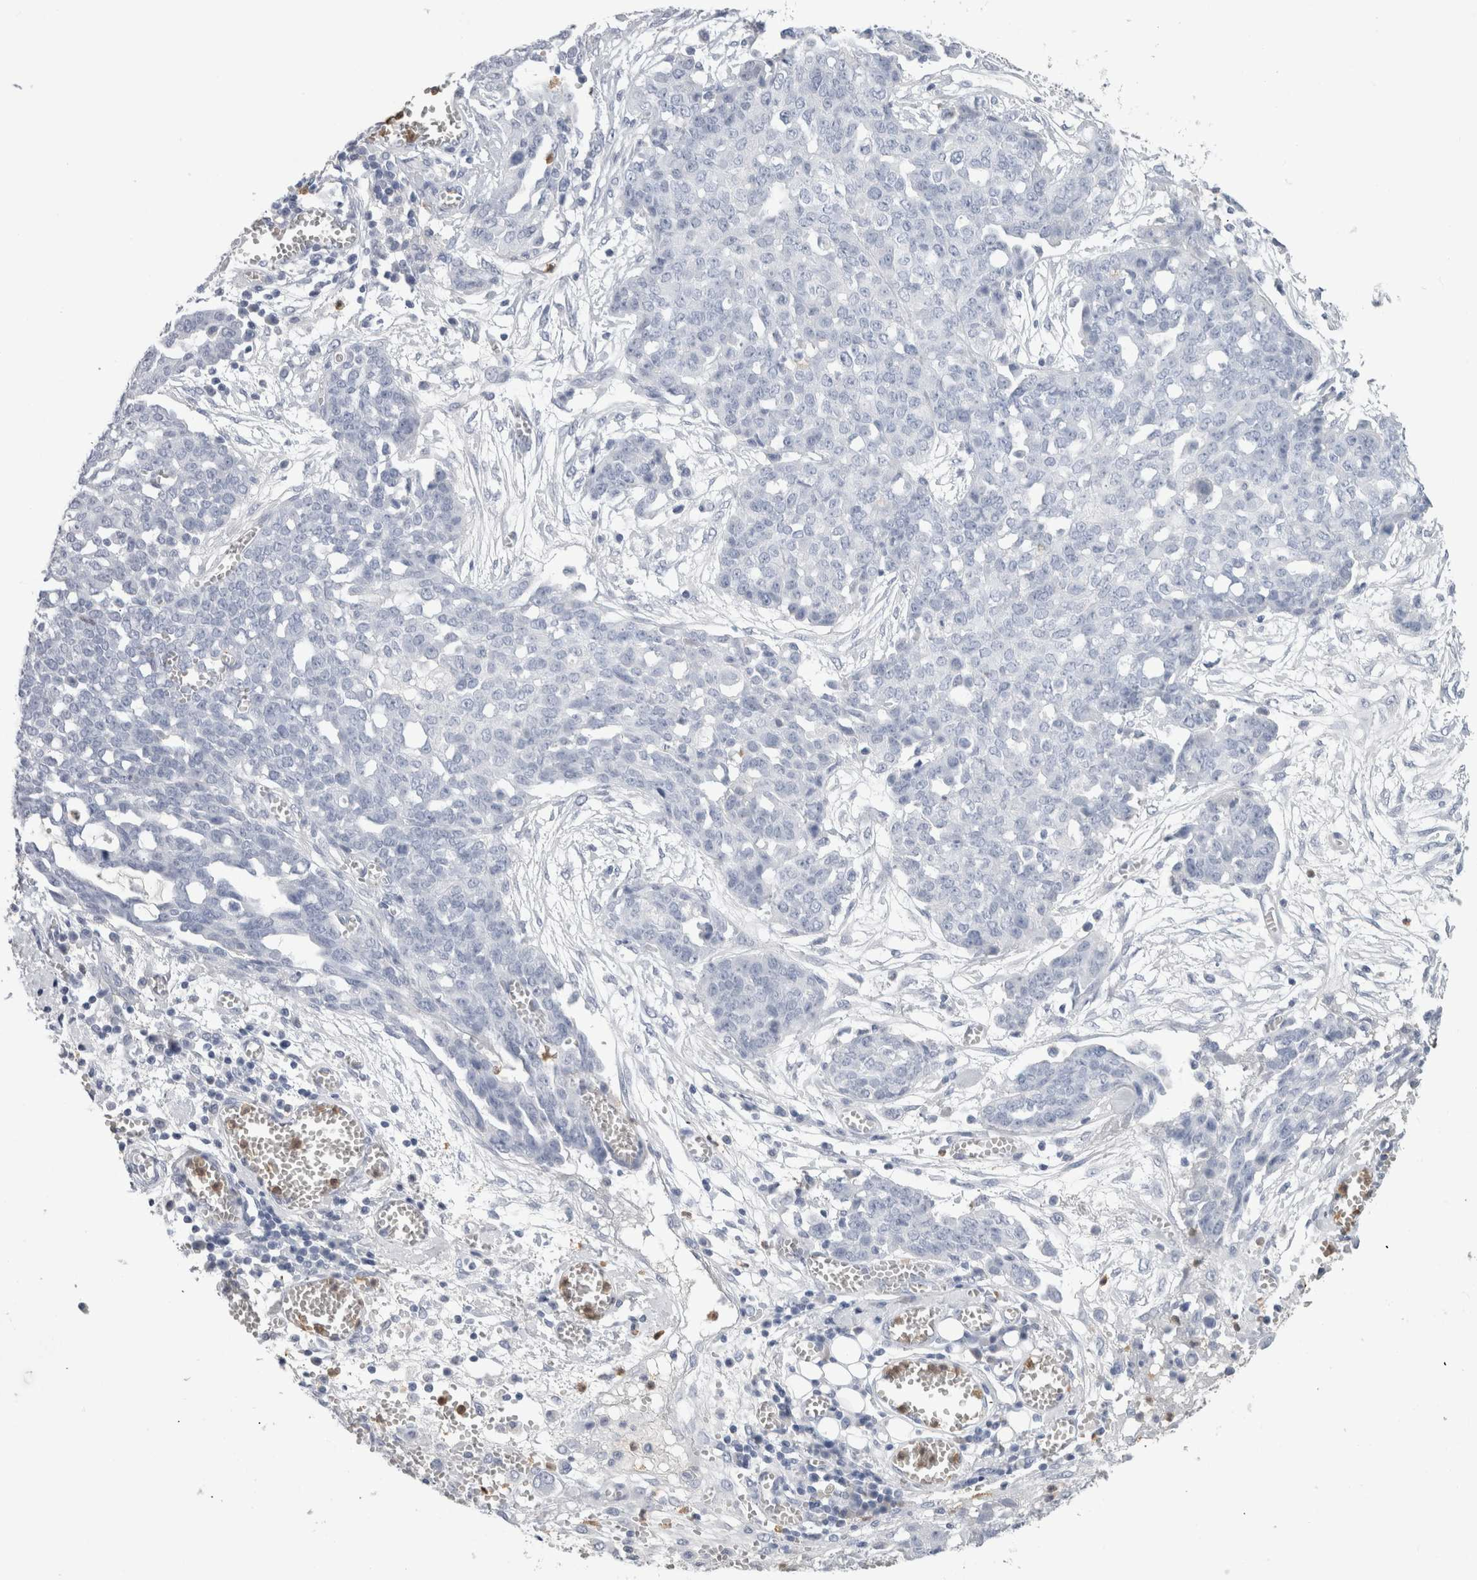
{"staining": {"intensity": "negative", "quantity": "none", "location": "none"}, "tissue": "ovarian cancer", "cell_type": "Tumor cells", "image_type": "cancer", "snomed": [{"axis": "morphology", "description": "Cystadenocarcinoma, serous, NOS"}, {"axis": "topography", "description": "Soft tissue"}, {"axis": "topography", "description": "Ovary"}], "caption": "Immunohistochemistry (IHC) histopathology image of neoplastic tissue: human ovarian cancer stained with DAB (3,3'-diaminobenzidine) exhibits no significant protein expression in tumor cells.", "gene": "S100A12", "patient": {"sex": "female", "age": 57}}